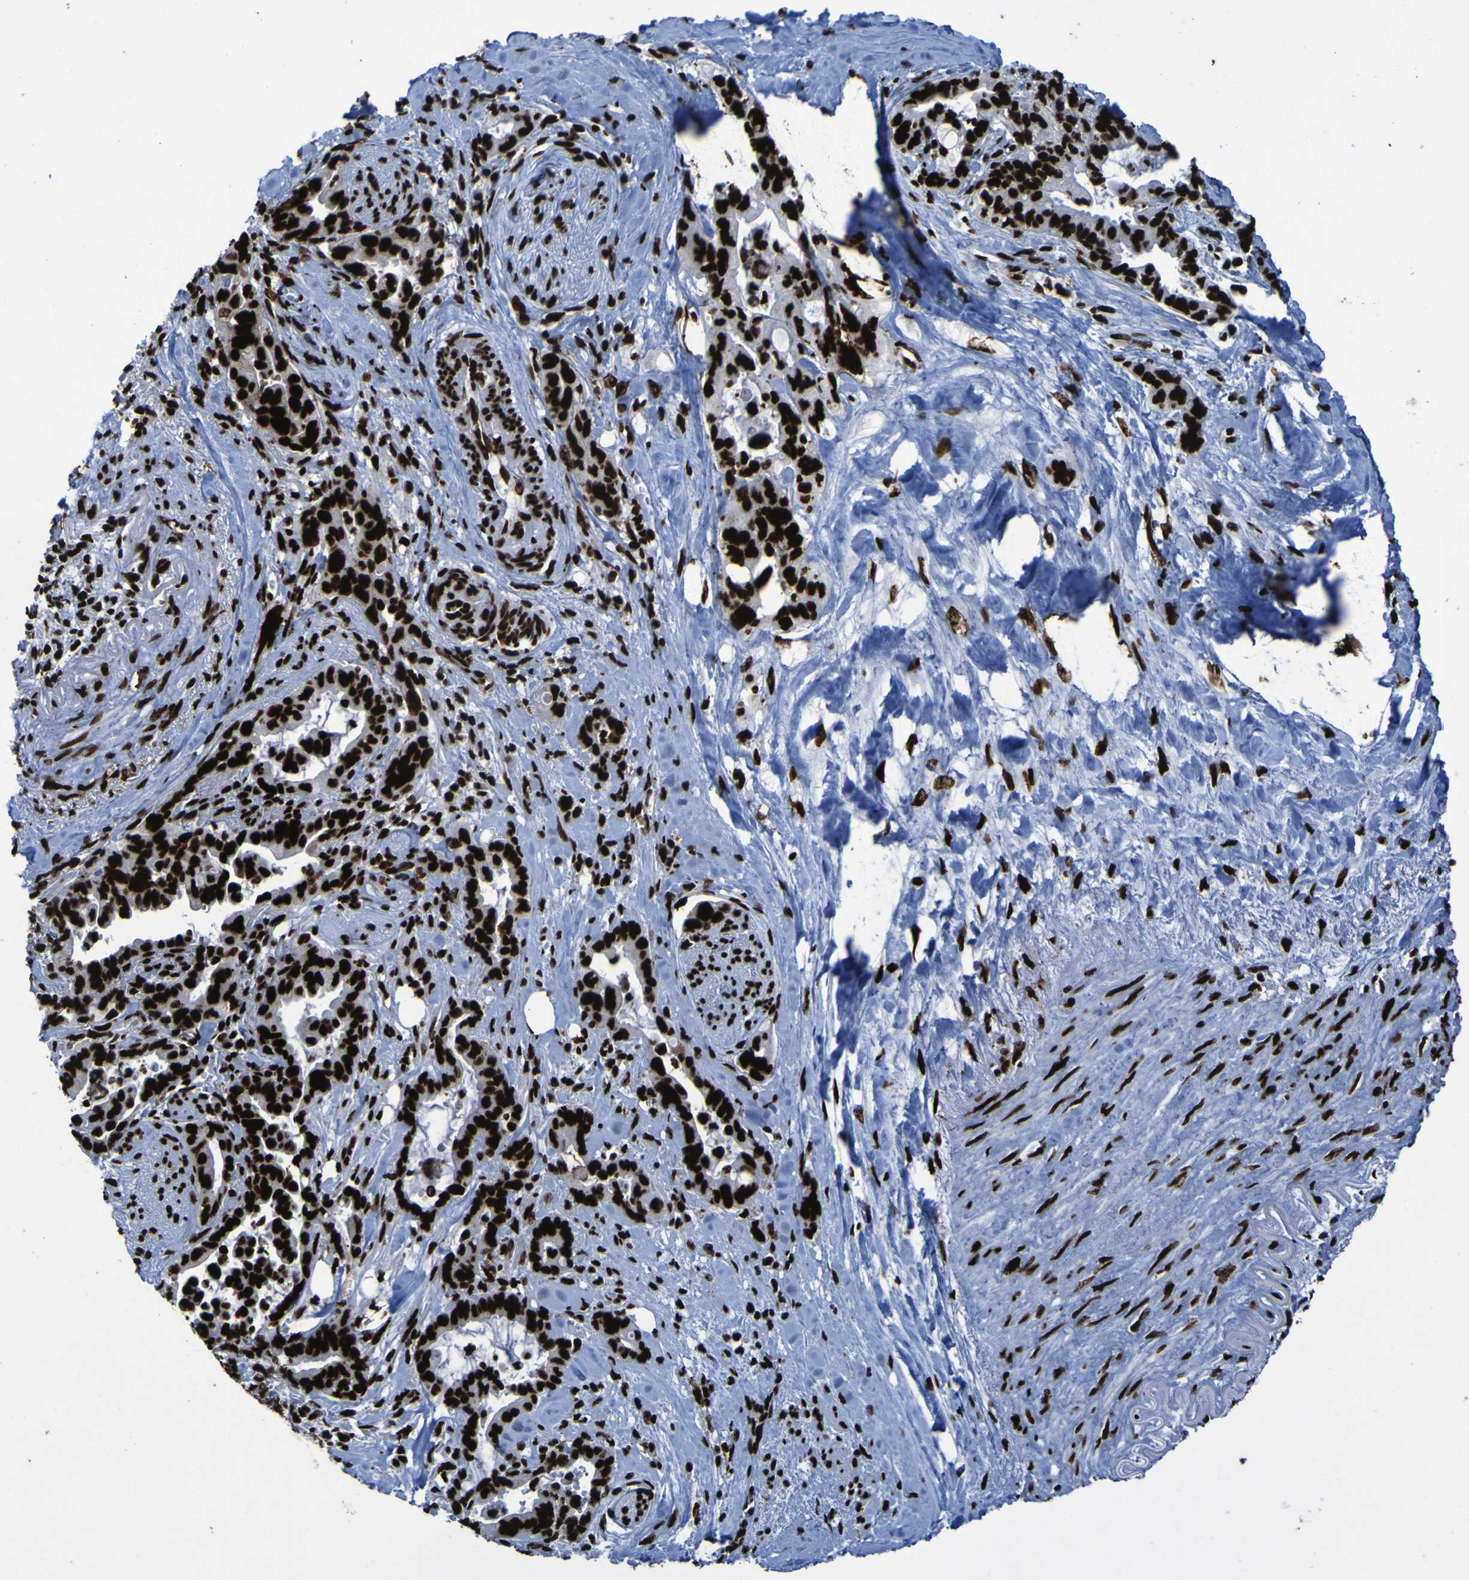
{"staining": {"intensity": "strong", "quantity": ">75%", "location": "nuclear"}, "tissue": "pancreatic cancer", "cell_type": "Tumor cells", "image_type": "cancer", "snomed": [{"axis": "morphology", "description": "Adenocarcinoma, NOS"}, {"axis": "topography", "description": "Pancreas"}], "caption": "Immunohistochemical staining of pancreatic cancer displays strong nuclear protein staining in approximately >75% of tumor cells. (Stains: DAB (3,3'-diaminobenzidine) in brown, nuclei in blue, Microscopy: brightfield microscopy at high magnification).", "gene": "NPM1", "patient": {"sex": "male", "age": 70}}